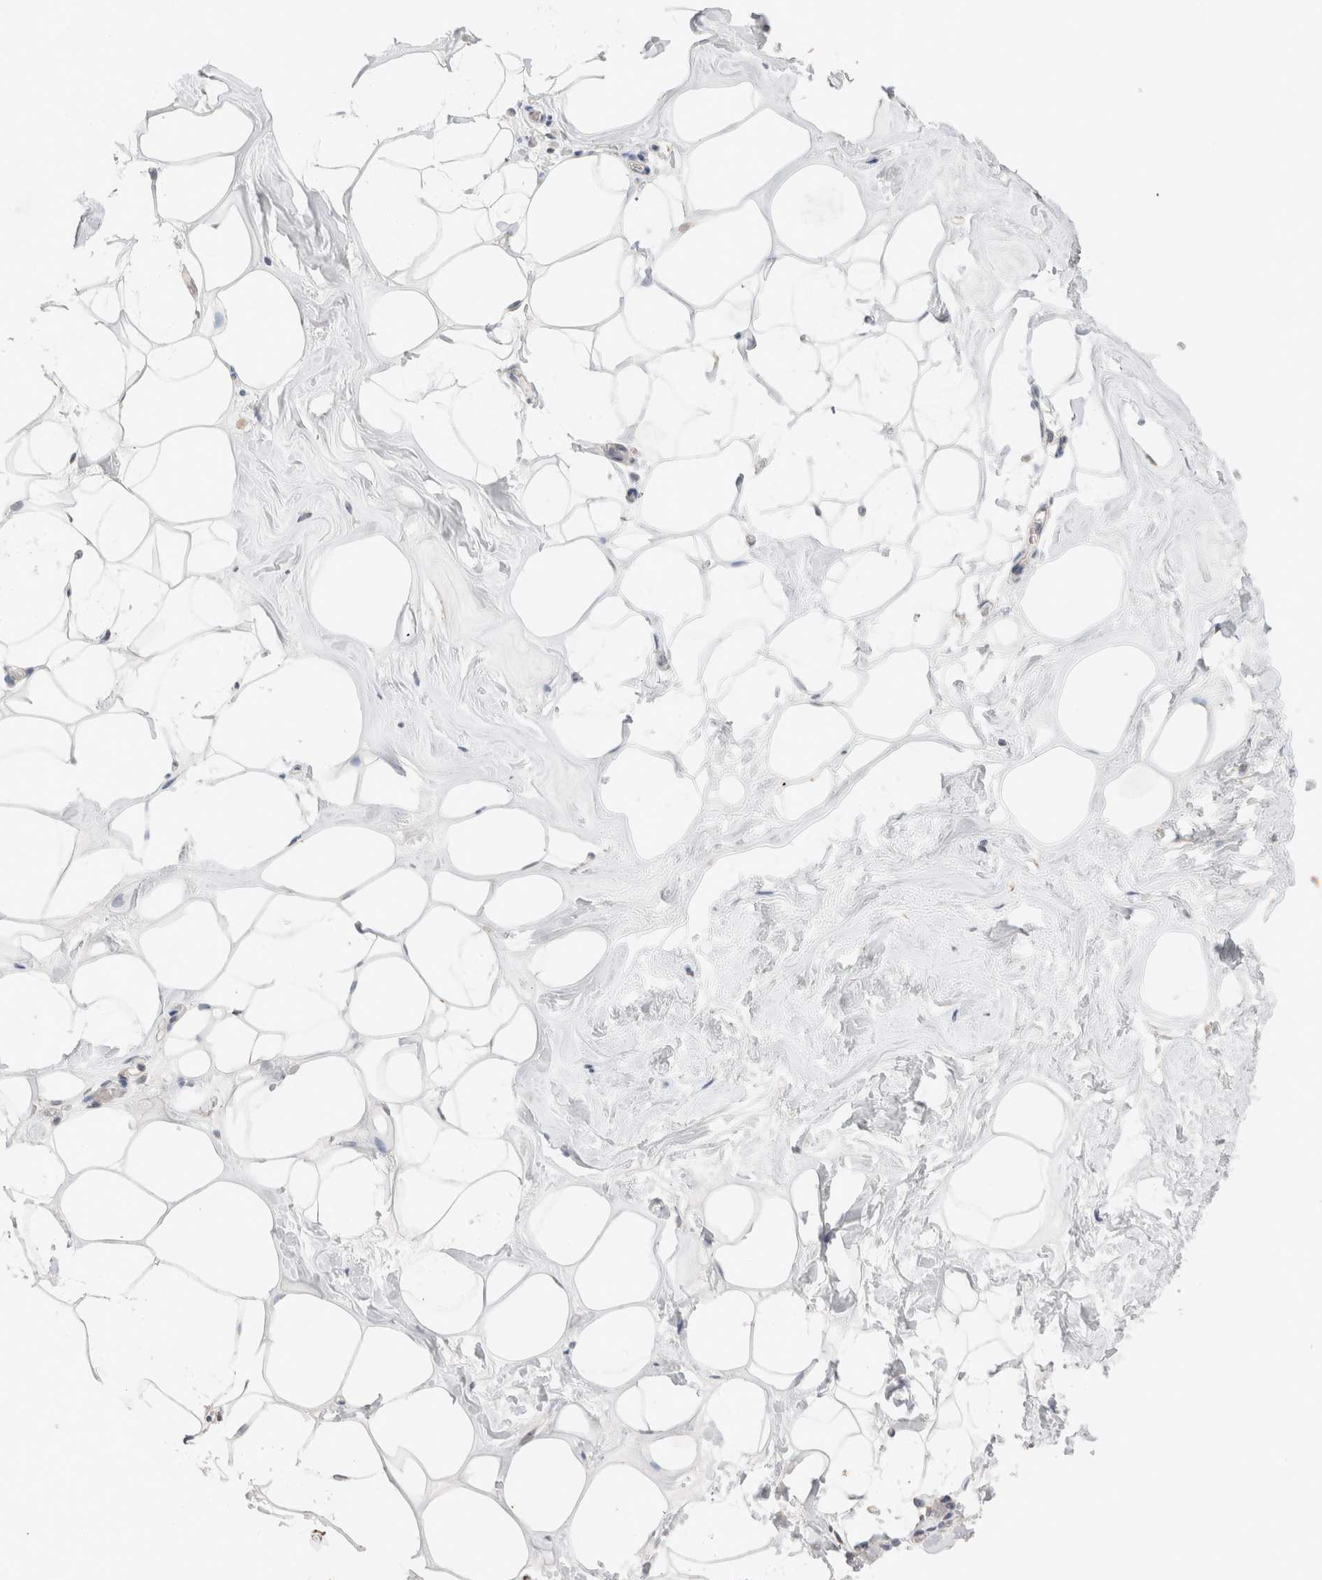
{"staining": {"intensity": "moderate", "quantity": ">75%", "location": "cytoplasmic/membranous"}, "tissue": "adipose tissue", "cell_type": "Adipocytes", "image_type": "normal", "snomed": [{"axis": "morphology", "description": "Normal tissue, NOS"}, {"axis": "morphology", "description": "Fibrosis, NOS"}, {"axis": "topography", "description": "Breast"}, {"axis": "topography", "description": "Adipose tissue"}], "caption": "Brown immunohistochemical staining in unremarkable adipose tissue displays moderate cytoplasmic/membranous expression in approximately >75% of adipocytes. (DAB = brown stain, brightfield microscopy at high magnification).", "gene": "CA13", "patient": {"sex": "female", "age": 39}}